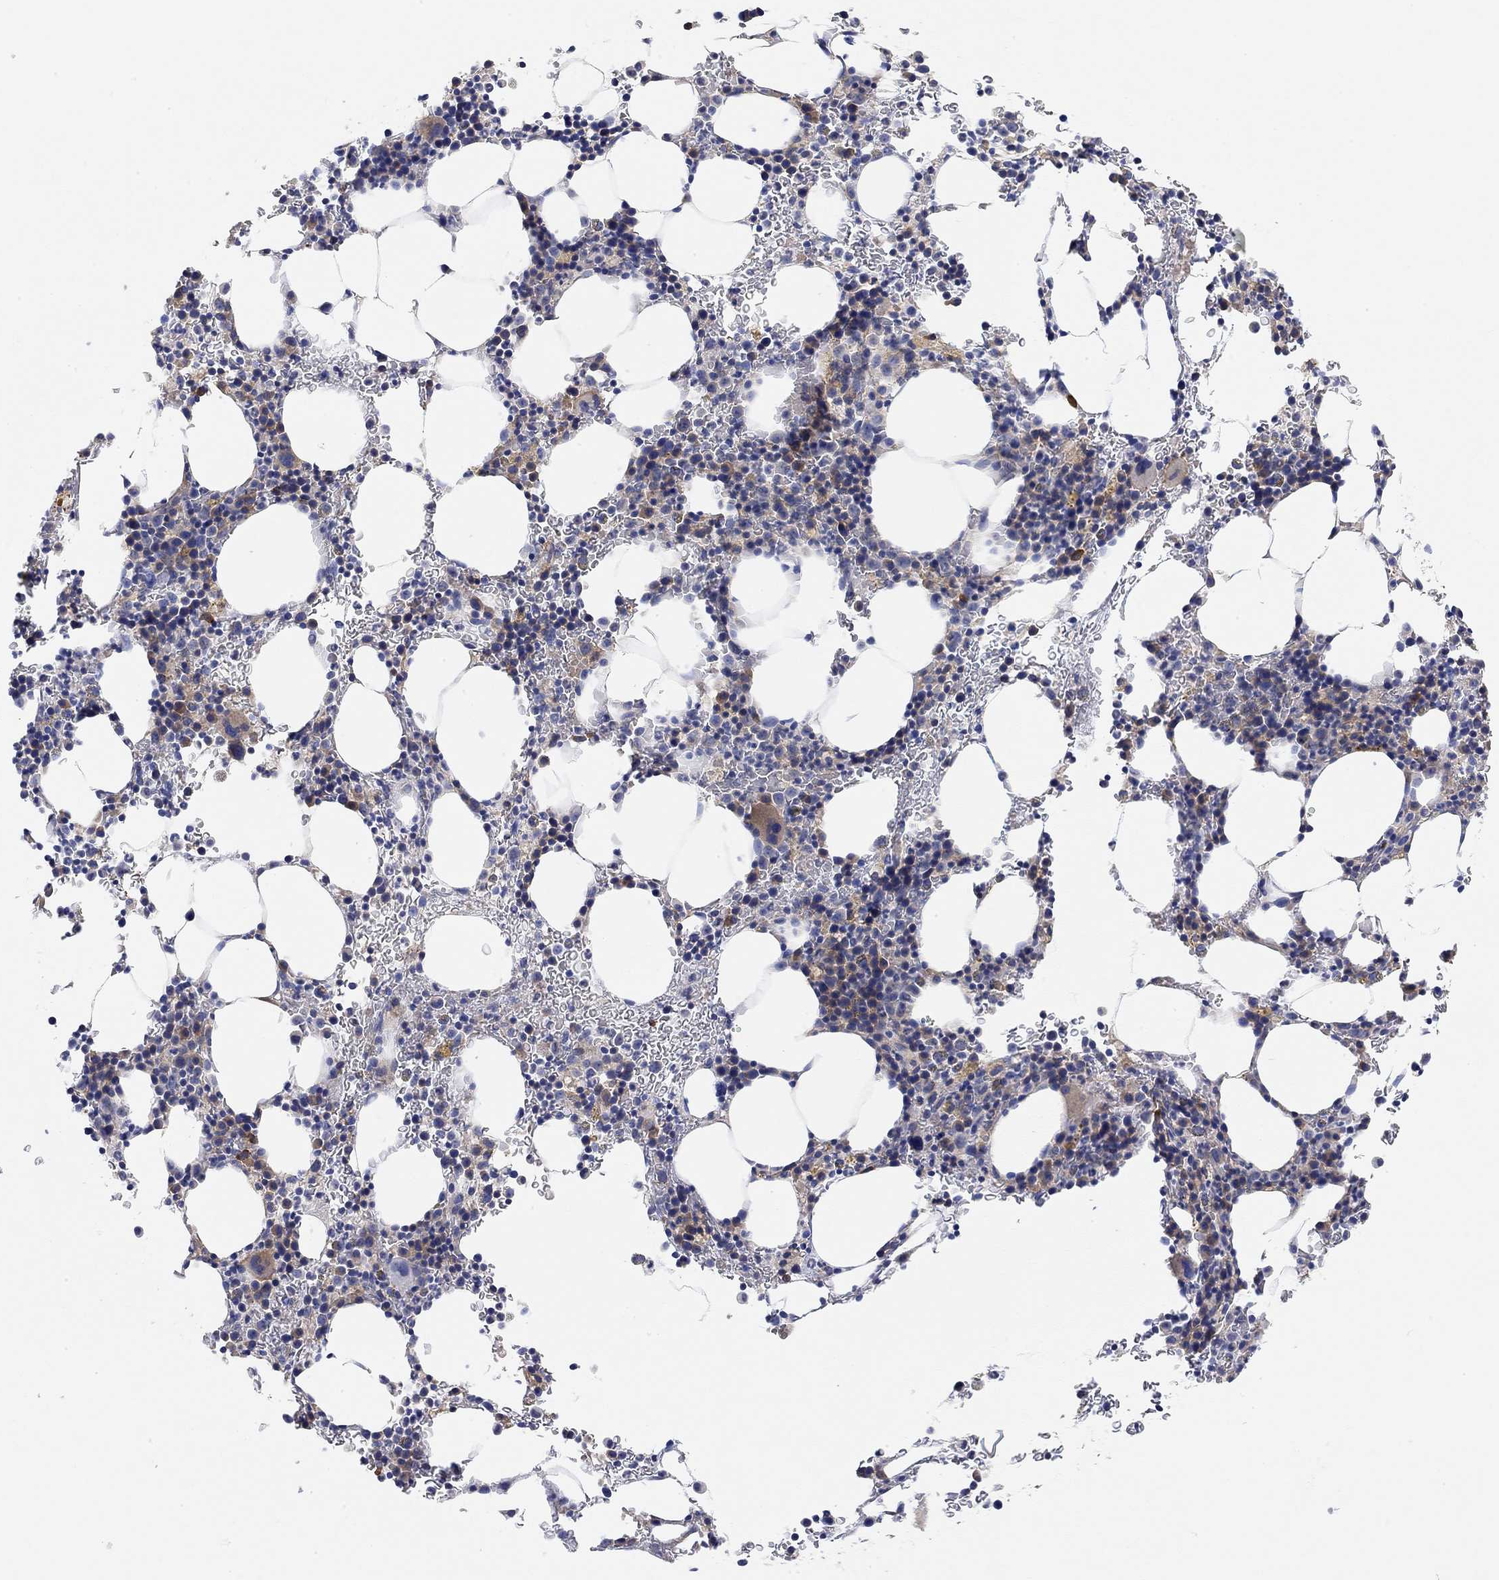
{"staining": {"intensity": "strong", "quantity": "<25%", "location": "cytoplasmic/membranous"}, "tissue": "bone marrow", "cell_type": "Hematopoietic cells", "image_type": "normal", "snomed": [{"axis": "morphology", "description": "Normal tissue, NOS"}, {"axis": "topography", "description": "Bone marrow"}], "caption": "Hematopoietic cells exhibit medium levels of strong cytoplasmic/membranous staining in approximately <25% of cells in benign bone marrow. (IHC, brightfield microscopy, high magnification).", "gene": "RGS1", "patient": {"sex": "male", "age": 77}}